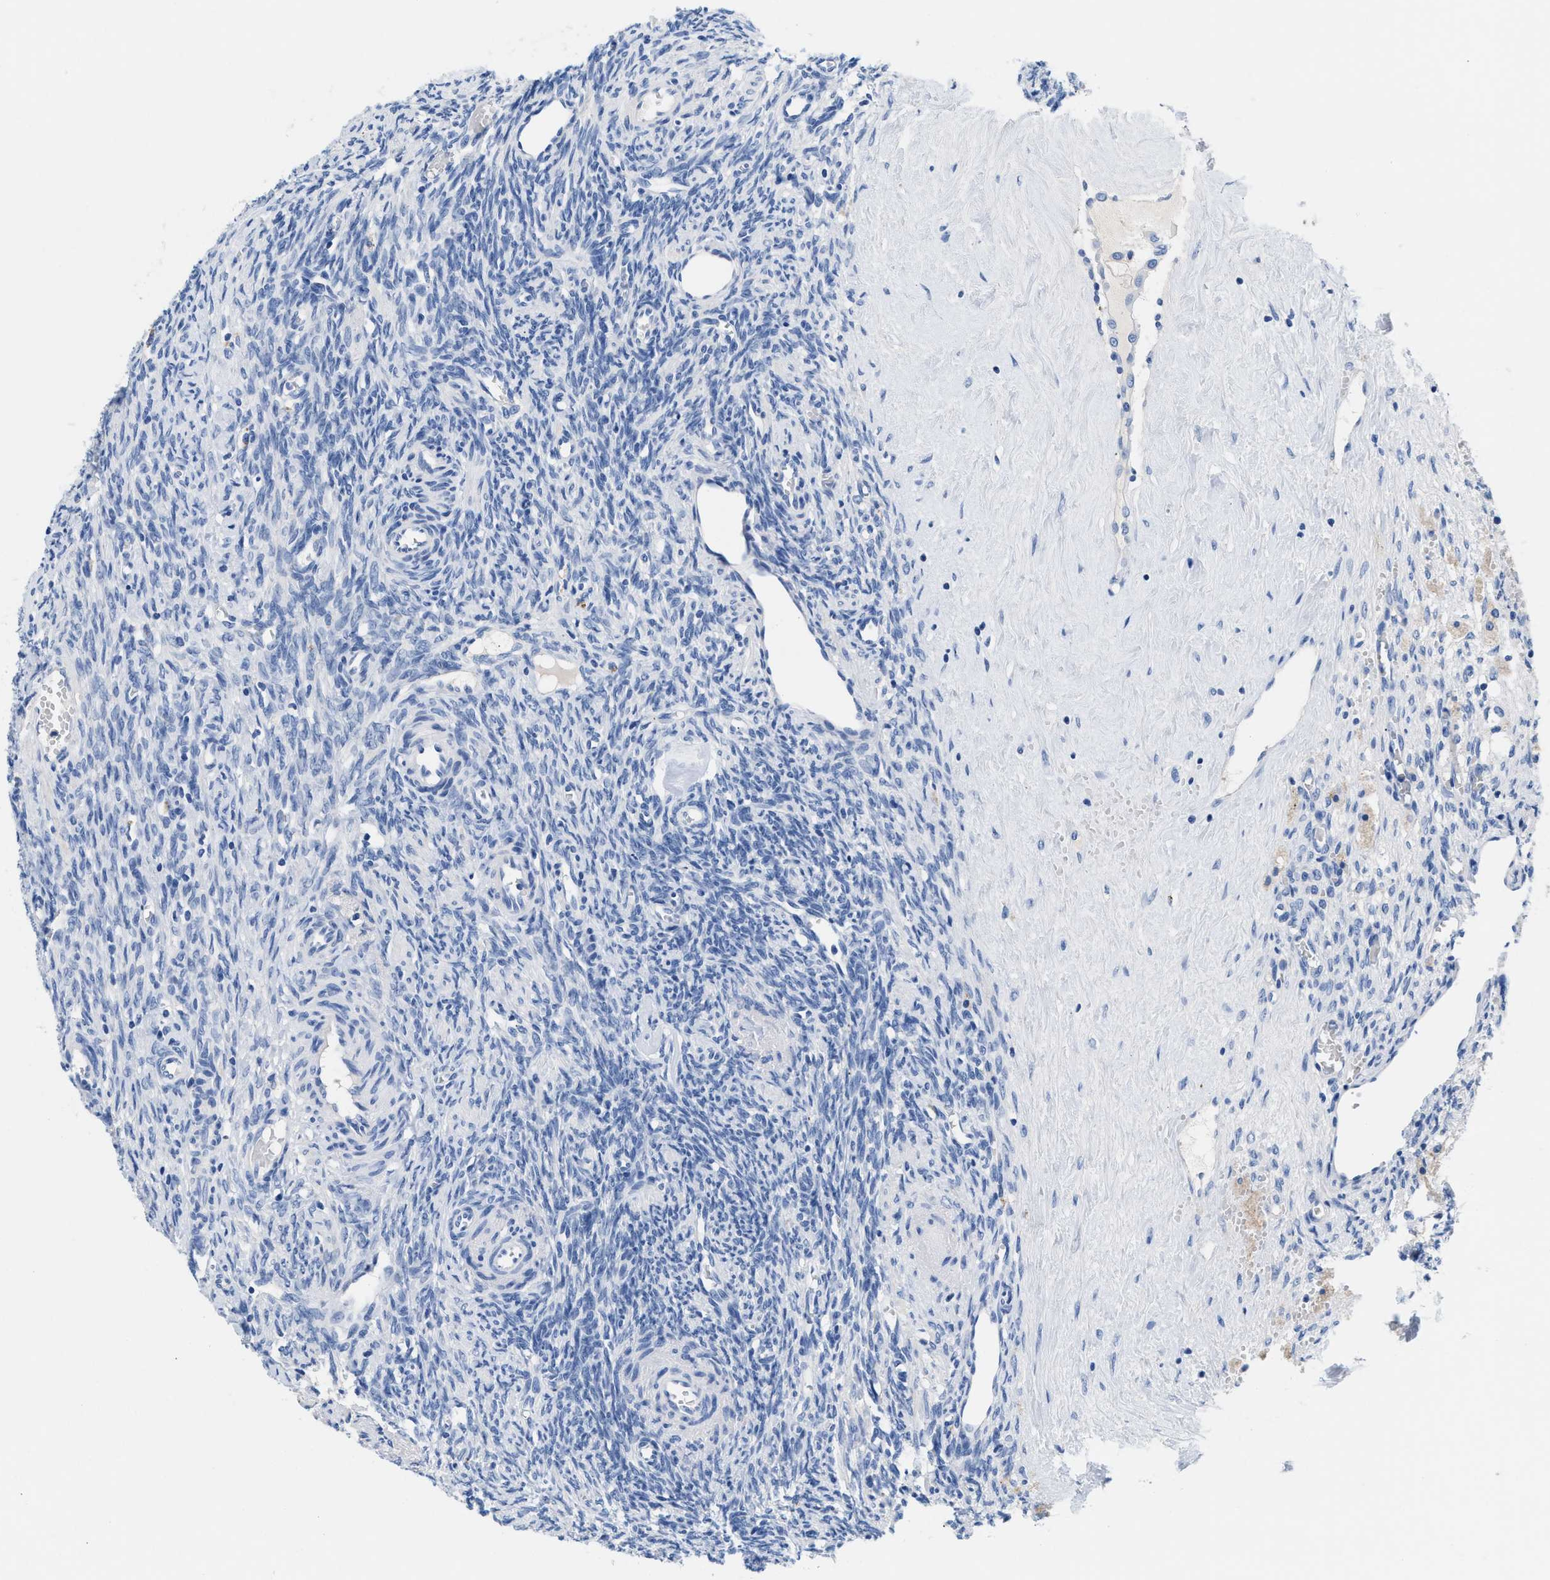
{"staining": {"intensity": "moderate", "quantity": "25%-75%", "location": "cytoplasmic/membranous"}, "tissue": "ovary", "cell_type": "Follicle cells", "image_type": "normal", "snomed": [{"axis": "morphology", "description": "Normal tissue, NOS"}, {"axis": "topography", "description": "Ovary"}], "caption": "A brown stain shows moderate cytoplasmic/membranous positivity of a protein in follicle cells of normal human ovary.", "gene": "SLFN13", "patient": {"sex": "female", "age": 41}}